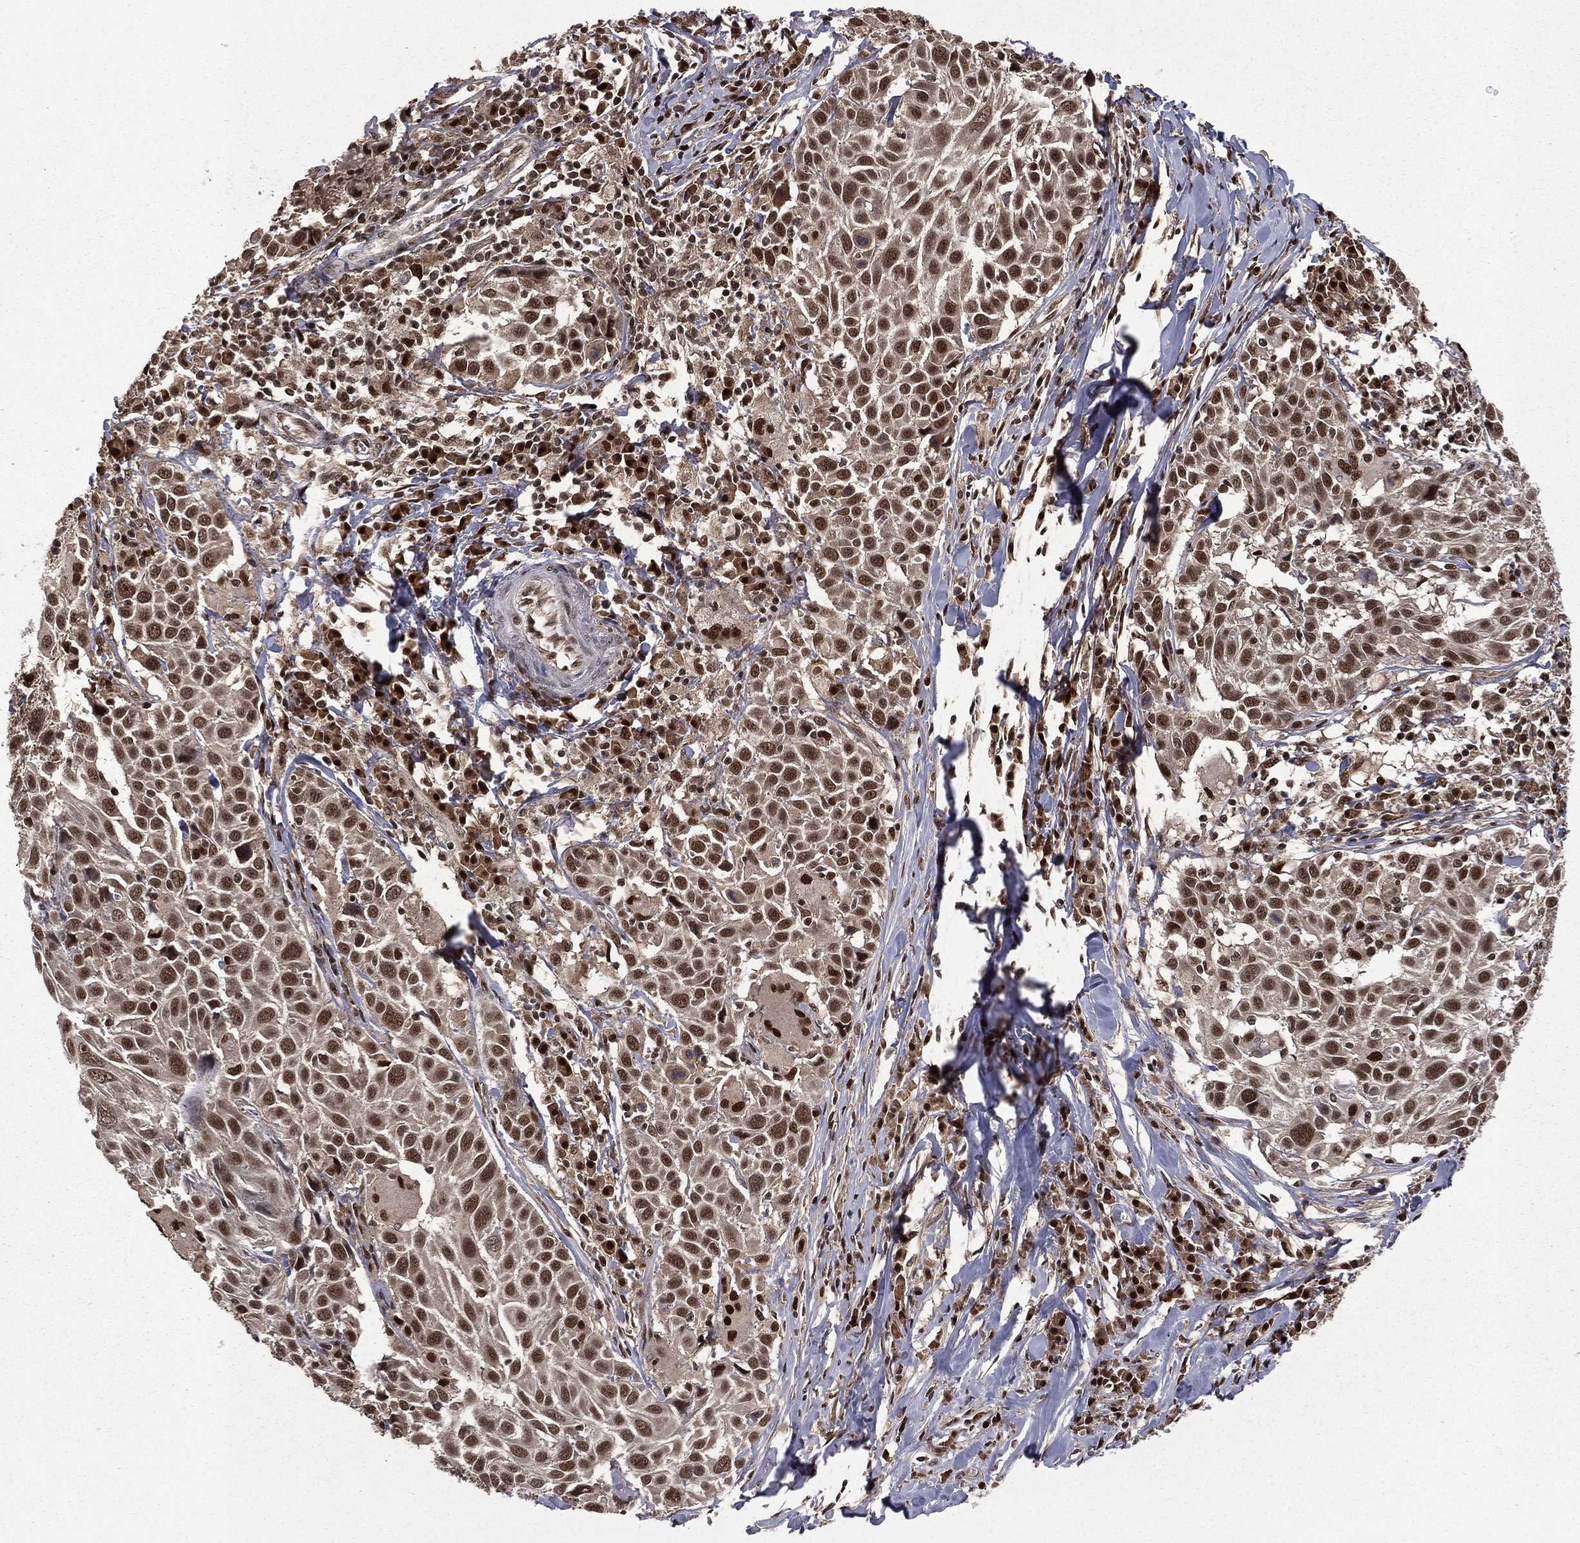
{"staining": {"intensity": "moderate", "quantity": ">75%", "location": "nuclear"}, "tissue": "lung cancer", "cell_type": "Tumor cells", "image_type": "cancer", "snomed": [{"axis": "morphology", "description": "Squamous cell carcinoma, NOS"}, {"axis": "topography", "description": "Lung"}], "caption": "Human lung squamous cell carcinoma stained for a protein (brown) shows moderate nuclear positive positivity in about >75% of tumor cells.", "gene": "JMJD6", "patient": {"sex": "male", "age": 57}}